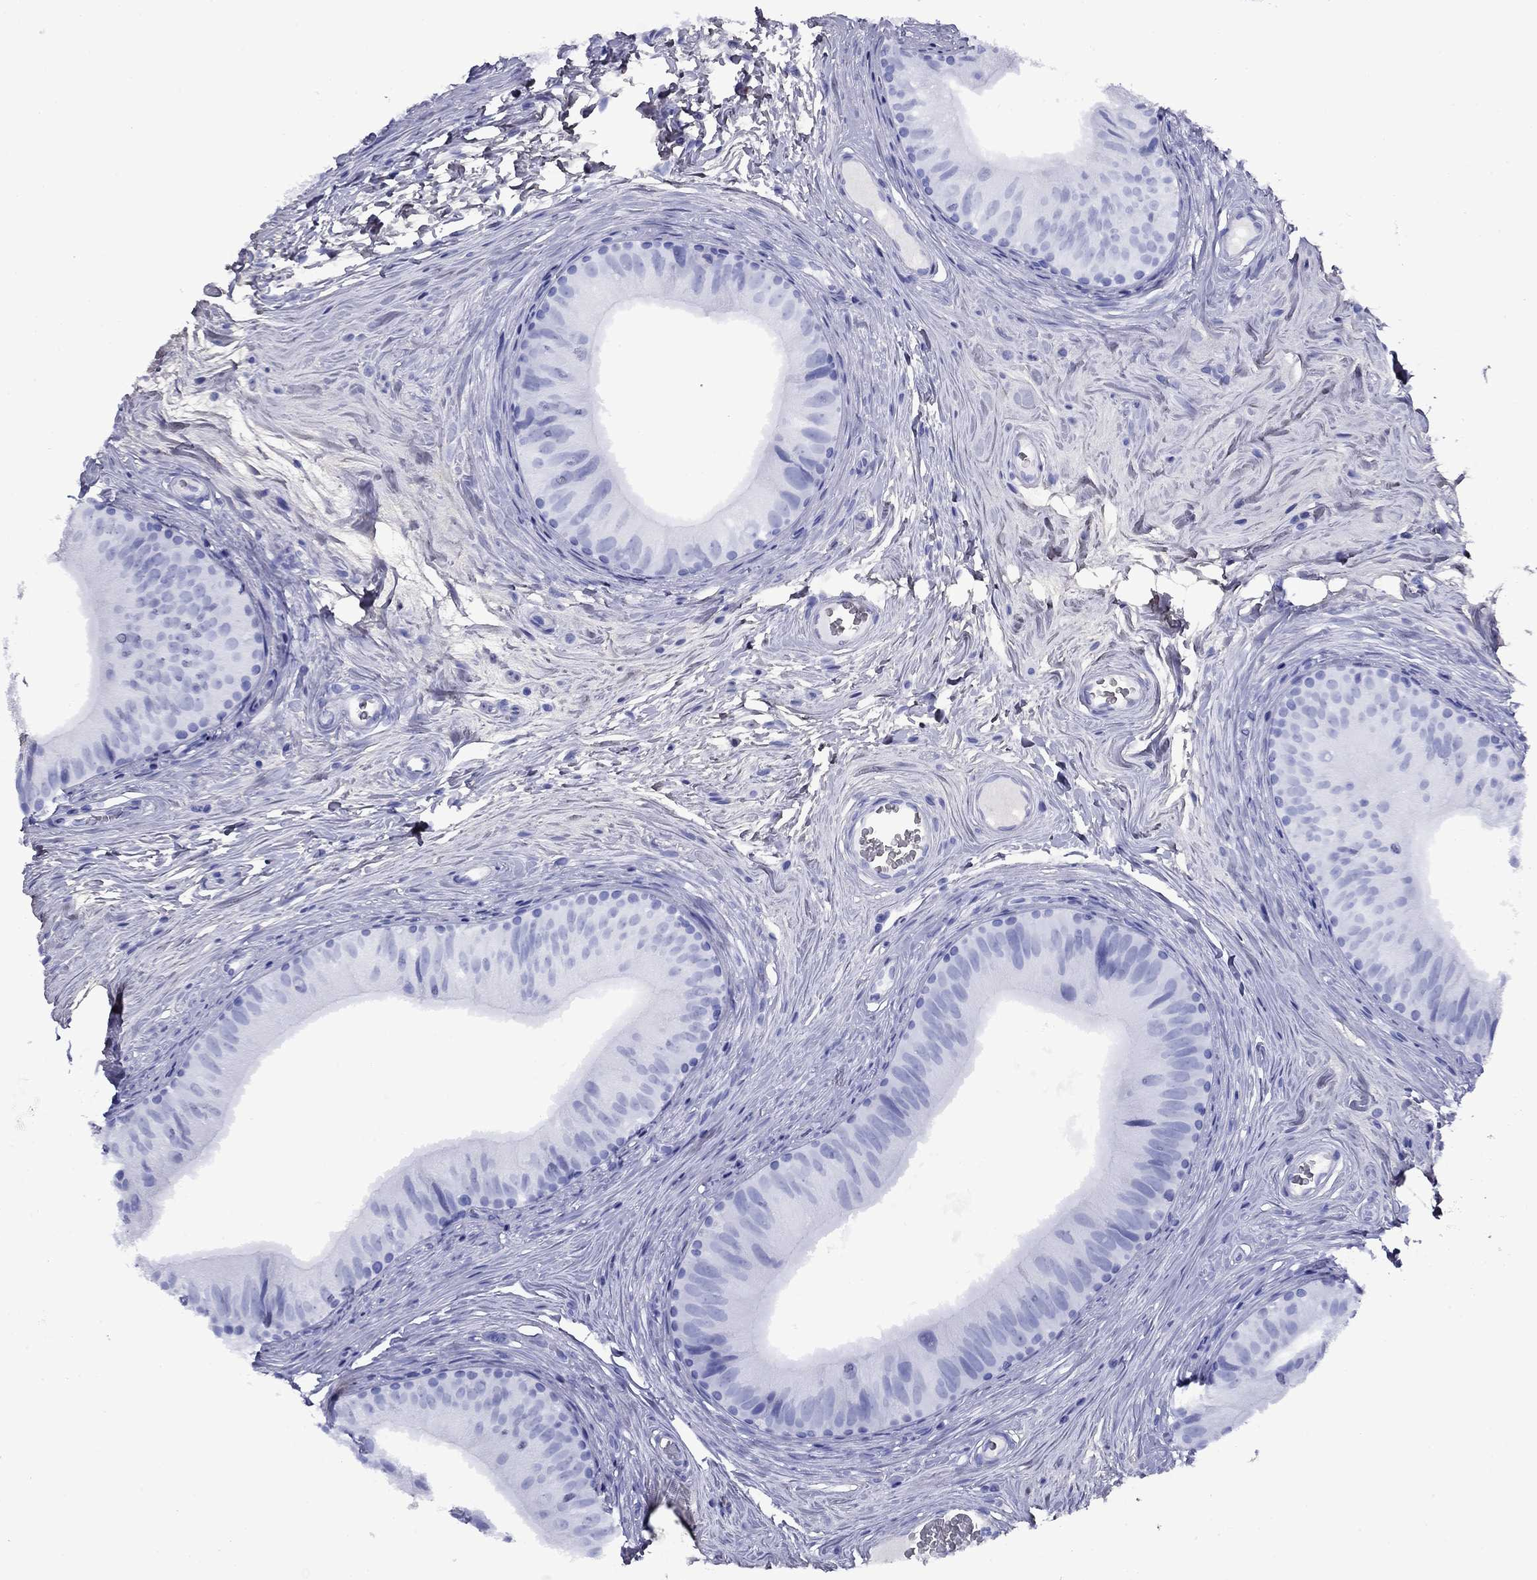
{"staining": {"intensity": "negative", "quantity": "none", "location": "none"}, "tissue": "epididymis", "cell_type": "Glandular cells", "image_type": "normal", "snomed": [{"axis": "morphology", "description": "Normal tissue, NOS"}, {"axis": "topography", "description": "Epididymis"}], "caption": "High magnification brightfield microscopy of benign epididymis stained with DAB (brown) and counterstained with hematoxylin (blue): glandular cells show no significant positivity. The staining is performed using DAB (3,3'-diaminobenzidine) brown chromogen with nuclei counter-stained in using hematoxylin.", "gene": "APOA2", "patient": {"sex": "male", "age": 52}}